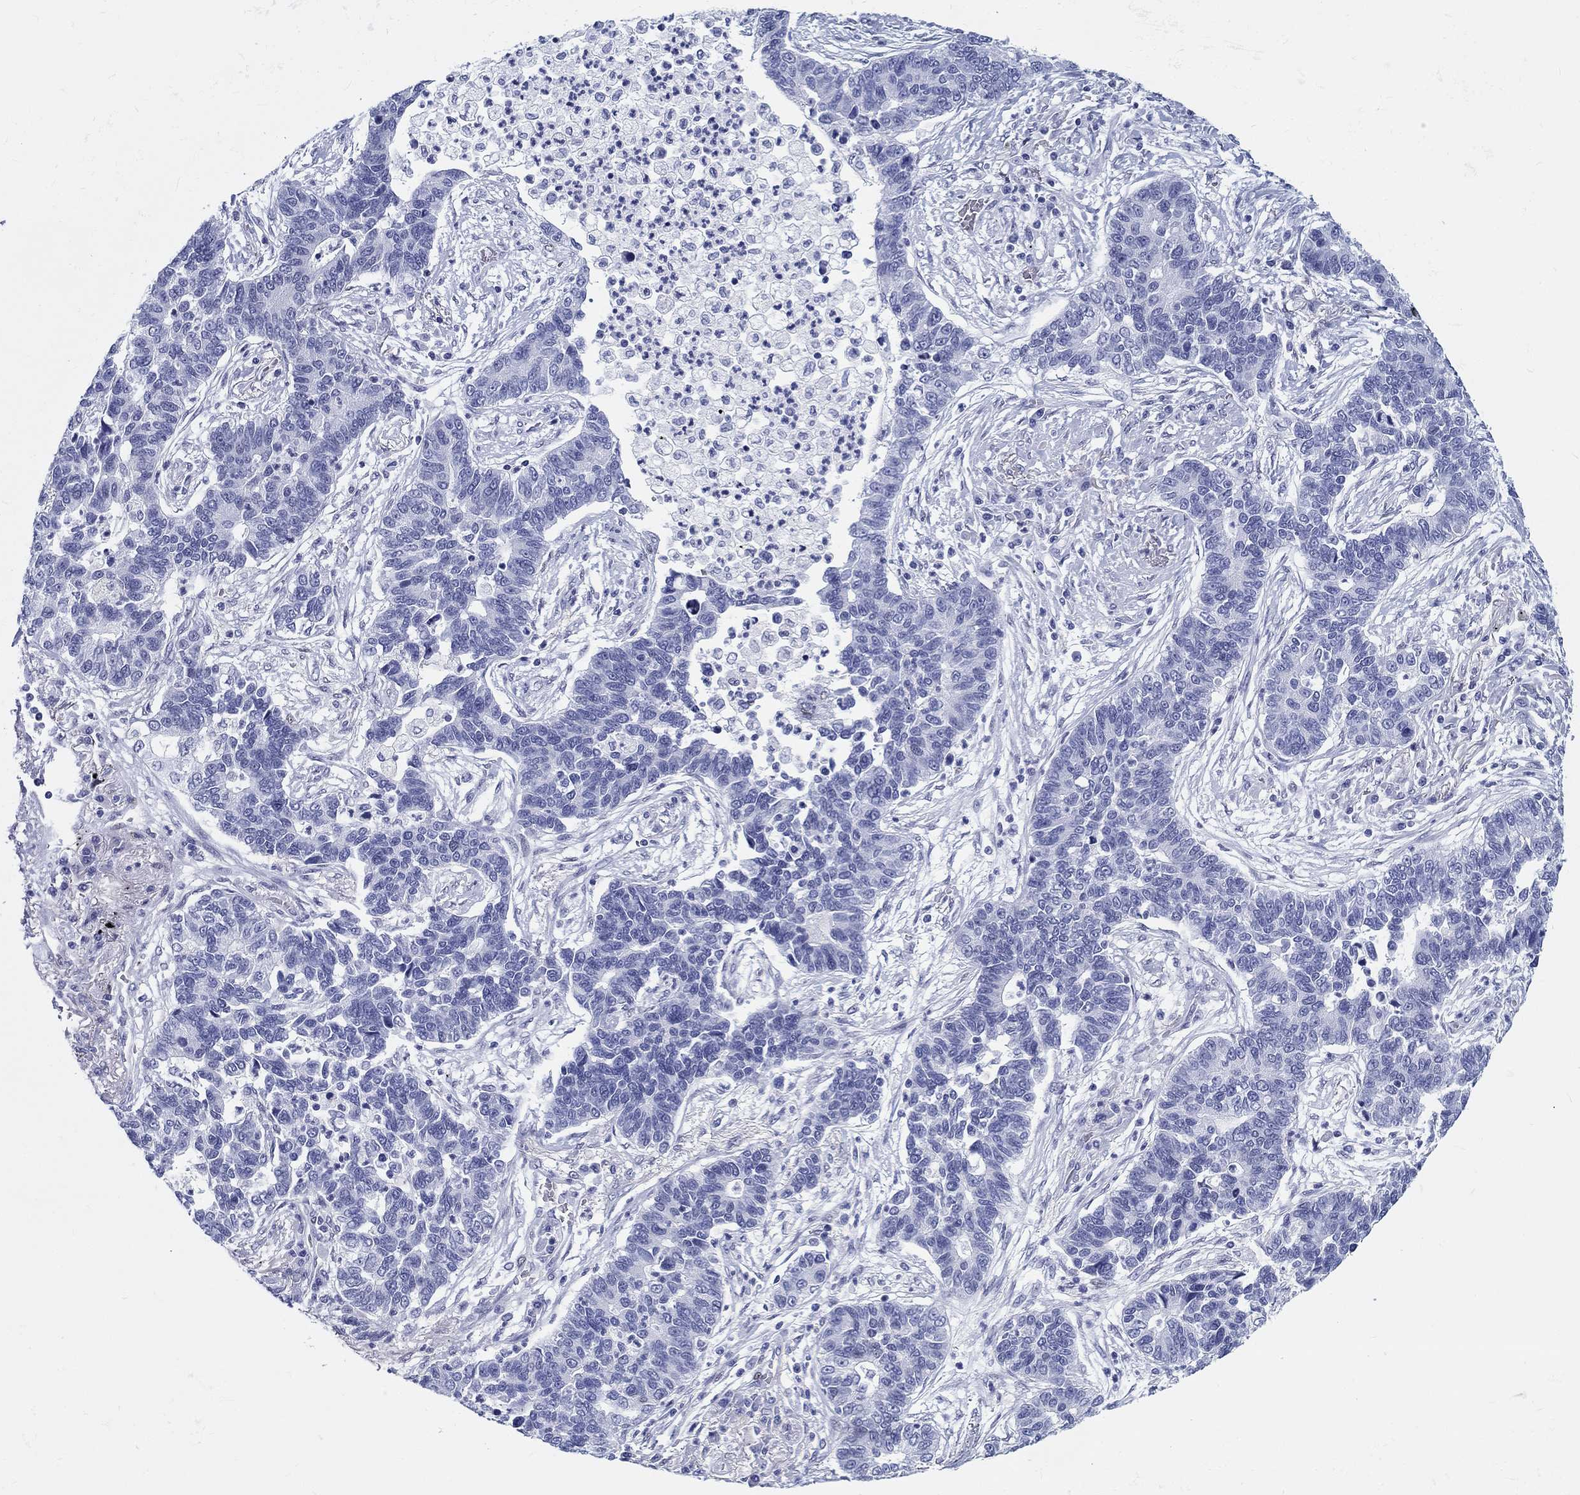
{"staining": {"intensity": "negative", "quantity": "none", "location": "none"}, "tissue": "lung cancer", "cell_type": "Tumor cells", "image_type": "cancer", "snomed": [{"axis": "morphology", "description": "Adenocarcinoma, NOS"}, {"axis": "topography", "description": "Lung"}], "caption": "A high-resolution image shows immunohistochemistry staining of lung cancer (adenocarcinoma), which reveals no significant expression in tumor cells.", "gene": "H1-1", "patient": {"sex": "female", "age": 57}}